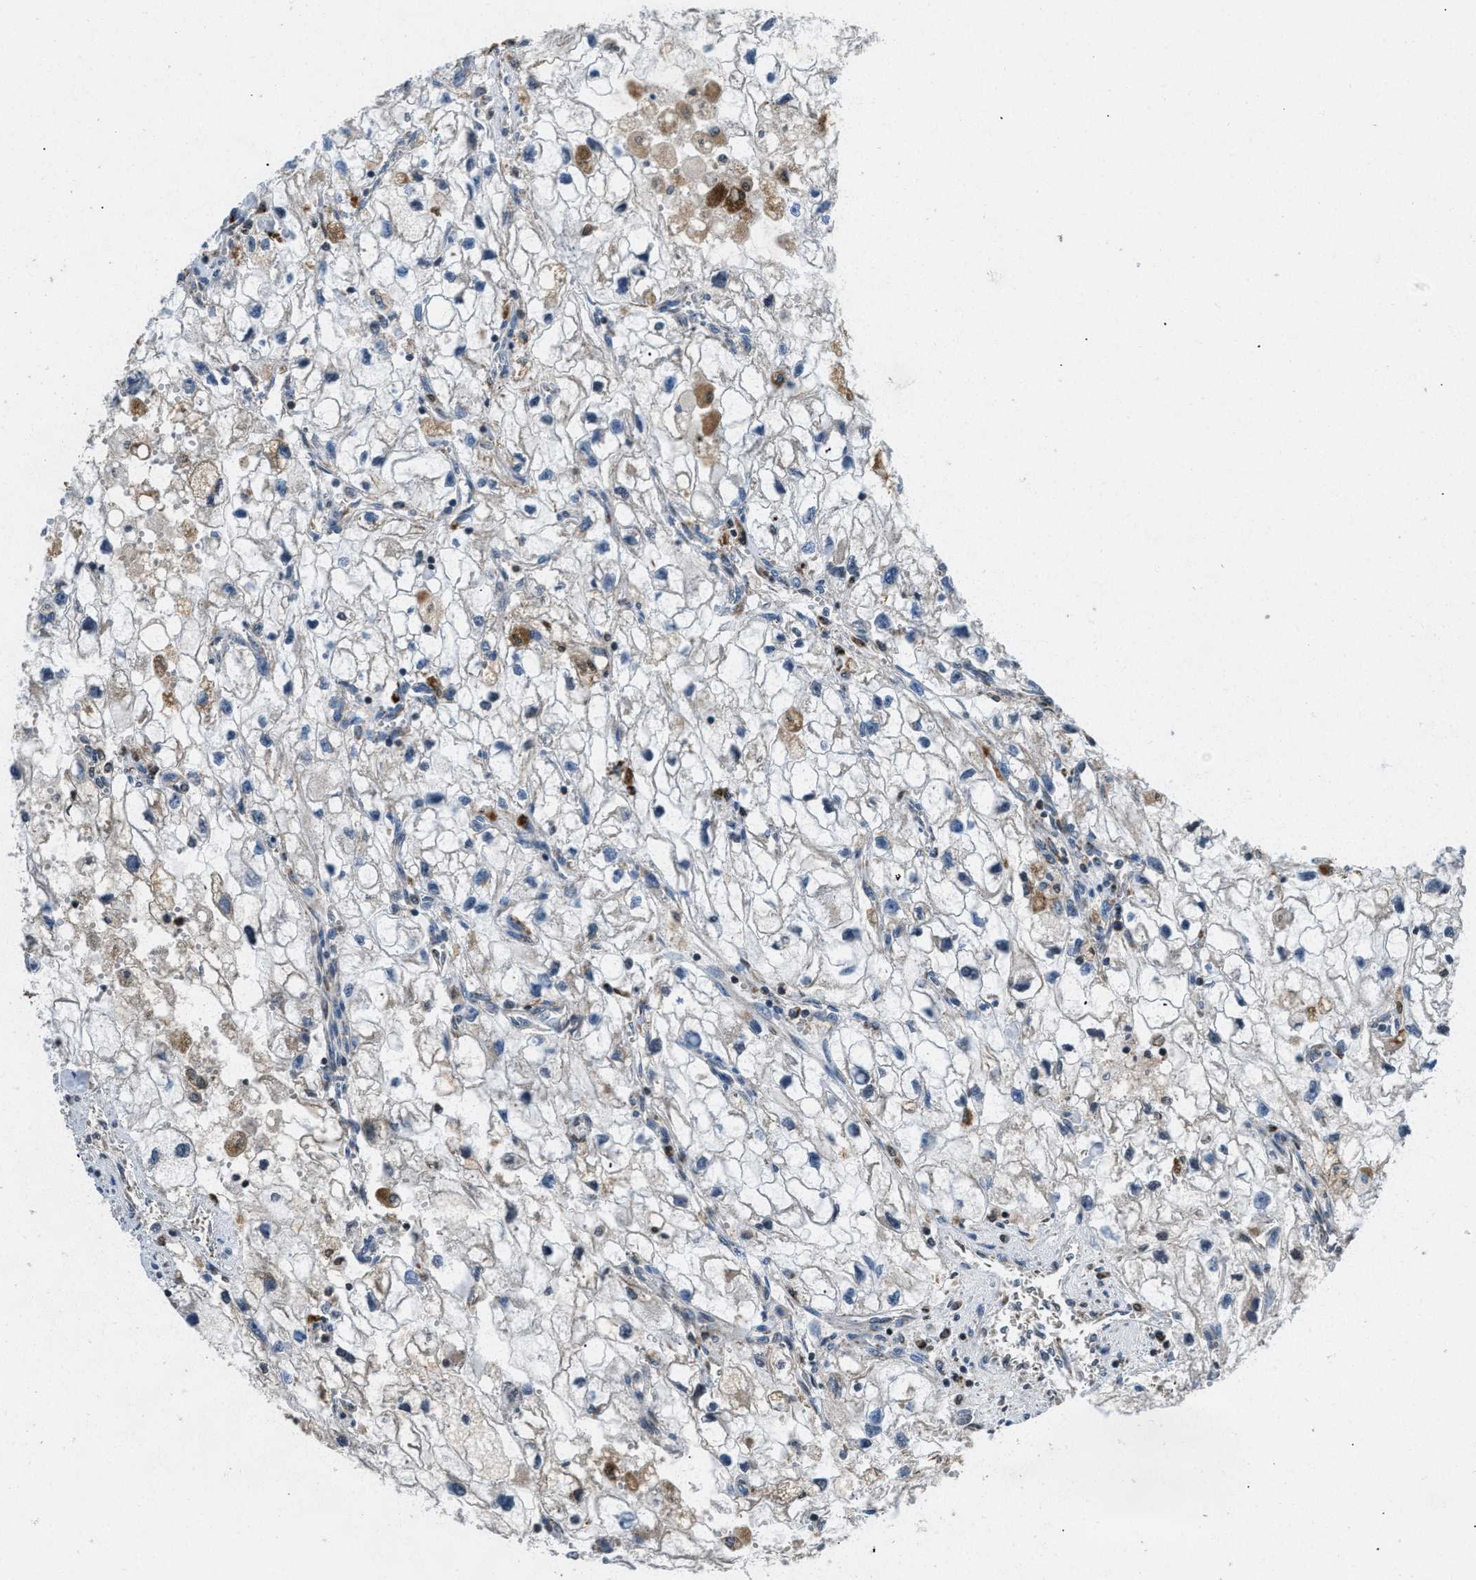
{"staining": {"intensity": "weak", "quantity": "<25%", "location": "cytoplasmic/membranous"}, "tissue": "renal cancer", "cell_type": "Tumor cells", "image_type": "cancer", "snomed": [{"axis": "morphology", "description": "Adenocarcinoma, NOS"}, {"axis": "topography", "description": "Kidney"}], "caption": "The micrograph demonstrates no staining of tumor cells in renal adenocarcinoma.", "gene": "ACADVL", "patient": {"sex": "female", "age": 70}}